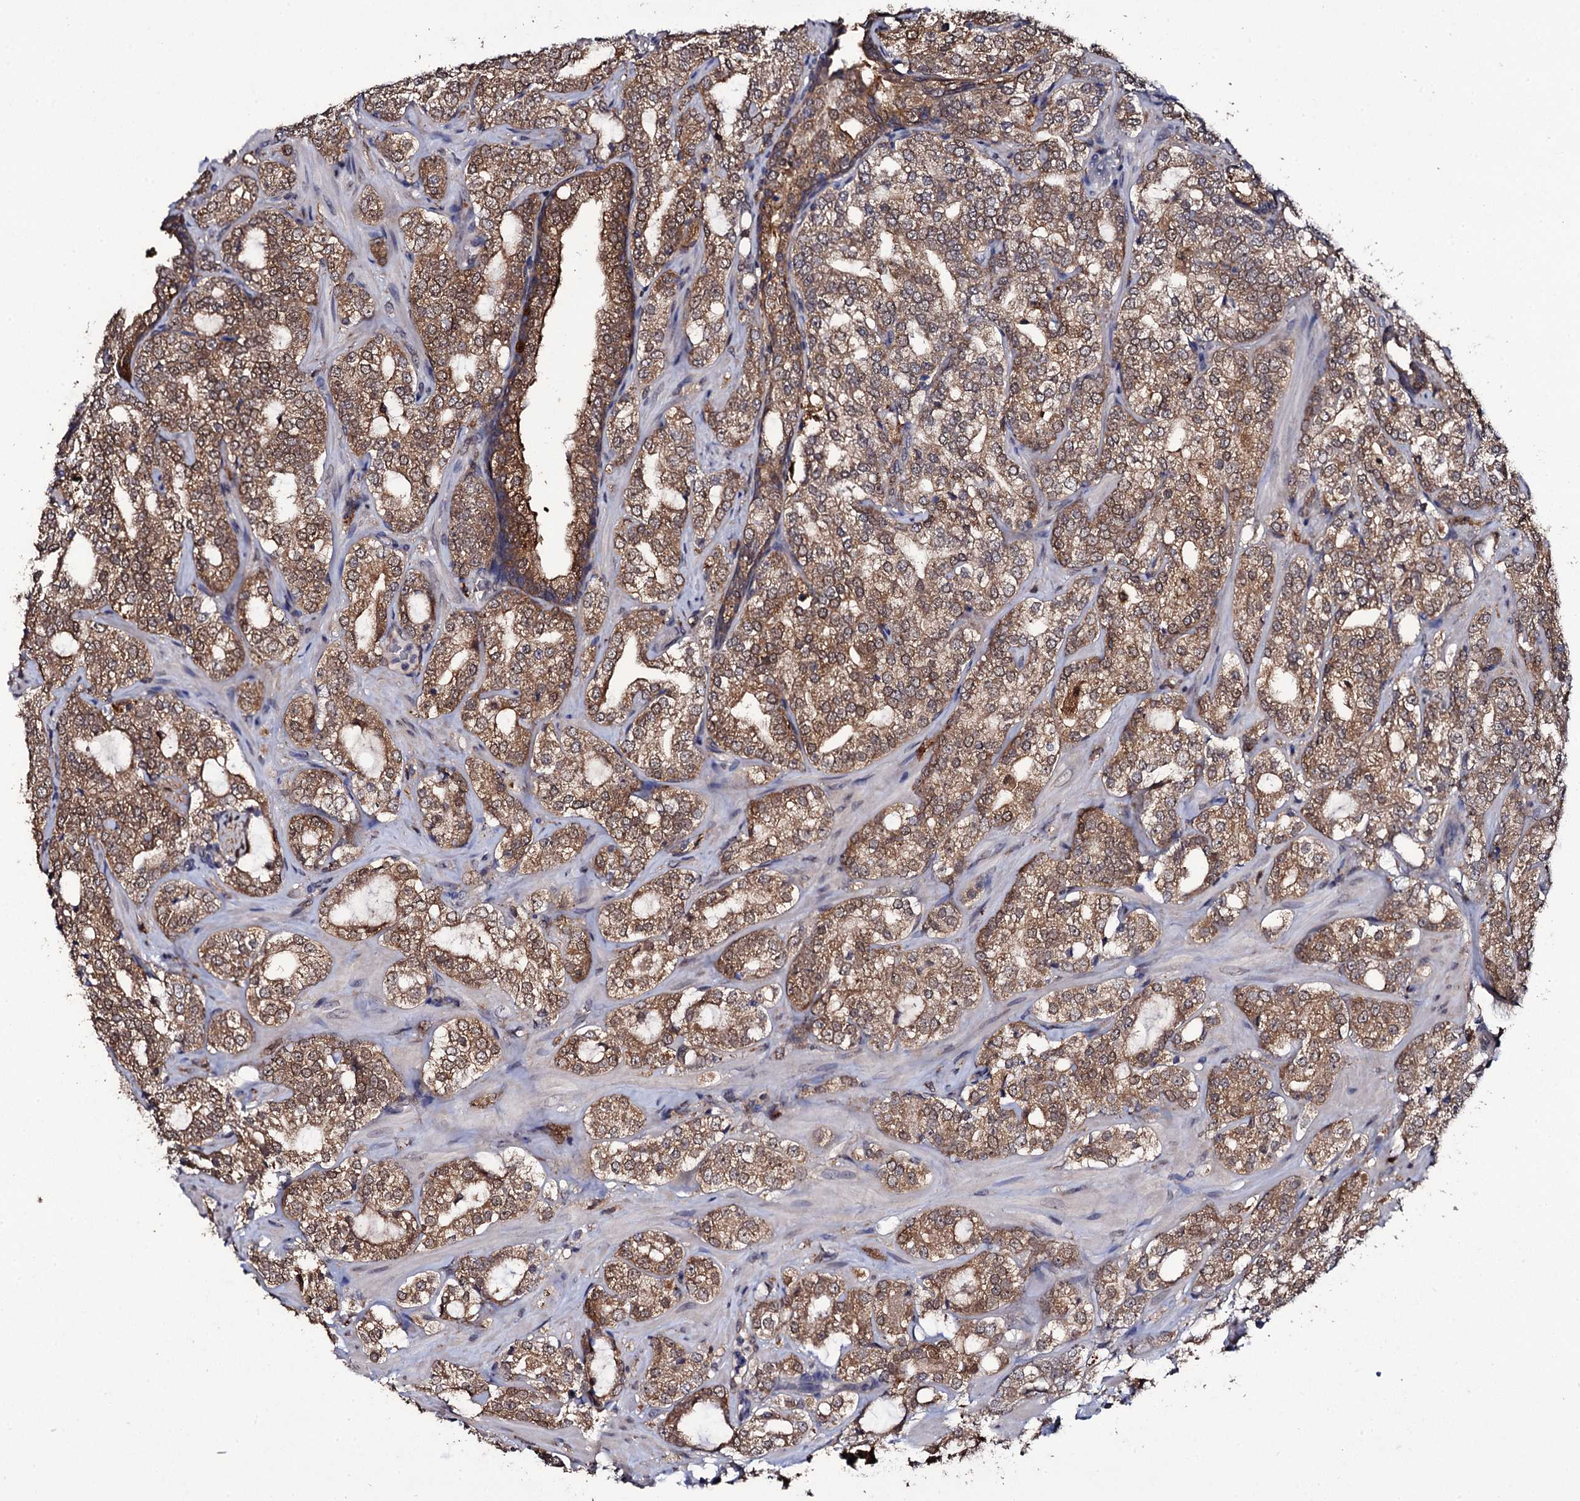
{"staining": {"intensity": "moderate", "quantity": ">75%", "location": "cytoplasmic/membranous"}, "tissue": "prostate cancer", "cell_type": "Tumor cells", "image_type": "cancer", "snomed": [{"axis": "morphology", "description": "Adenocarcinoma, High grade"}, {"axis": "topography", "description": "Prostate"}], "caption": "The micrograph exhibits staining of prostate cancer (adenocarcinoma (high-grade)), revealing moderate cytoplasmic/membranous protein expression (brown color) within tumor cells. The protein is stained brown, and the nuclei are stained in blue (DAB (3,3'-diaminobenzidine) IHC with brightfield microscopy, high magnification).", "gene": "CRYL1", "patient": {"sex": "male", "age": 64}}